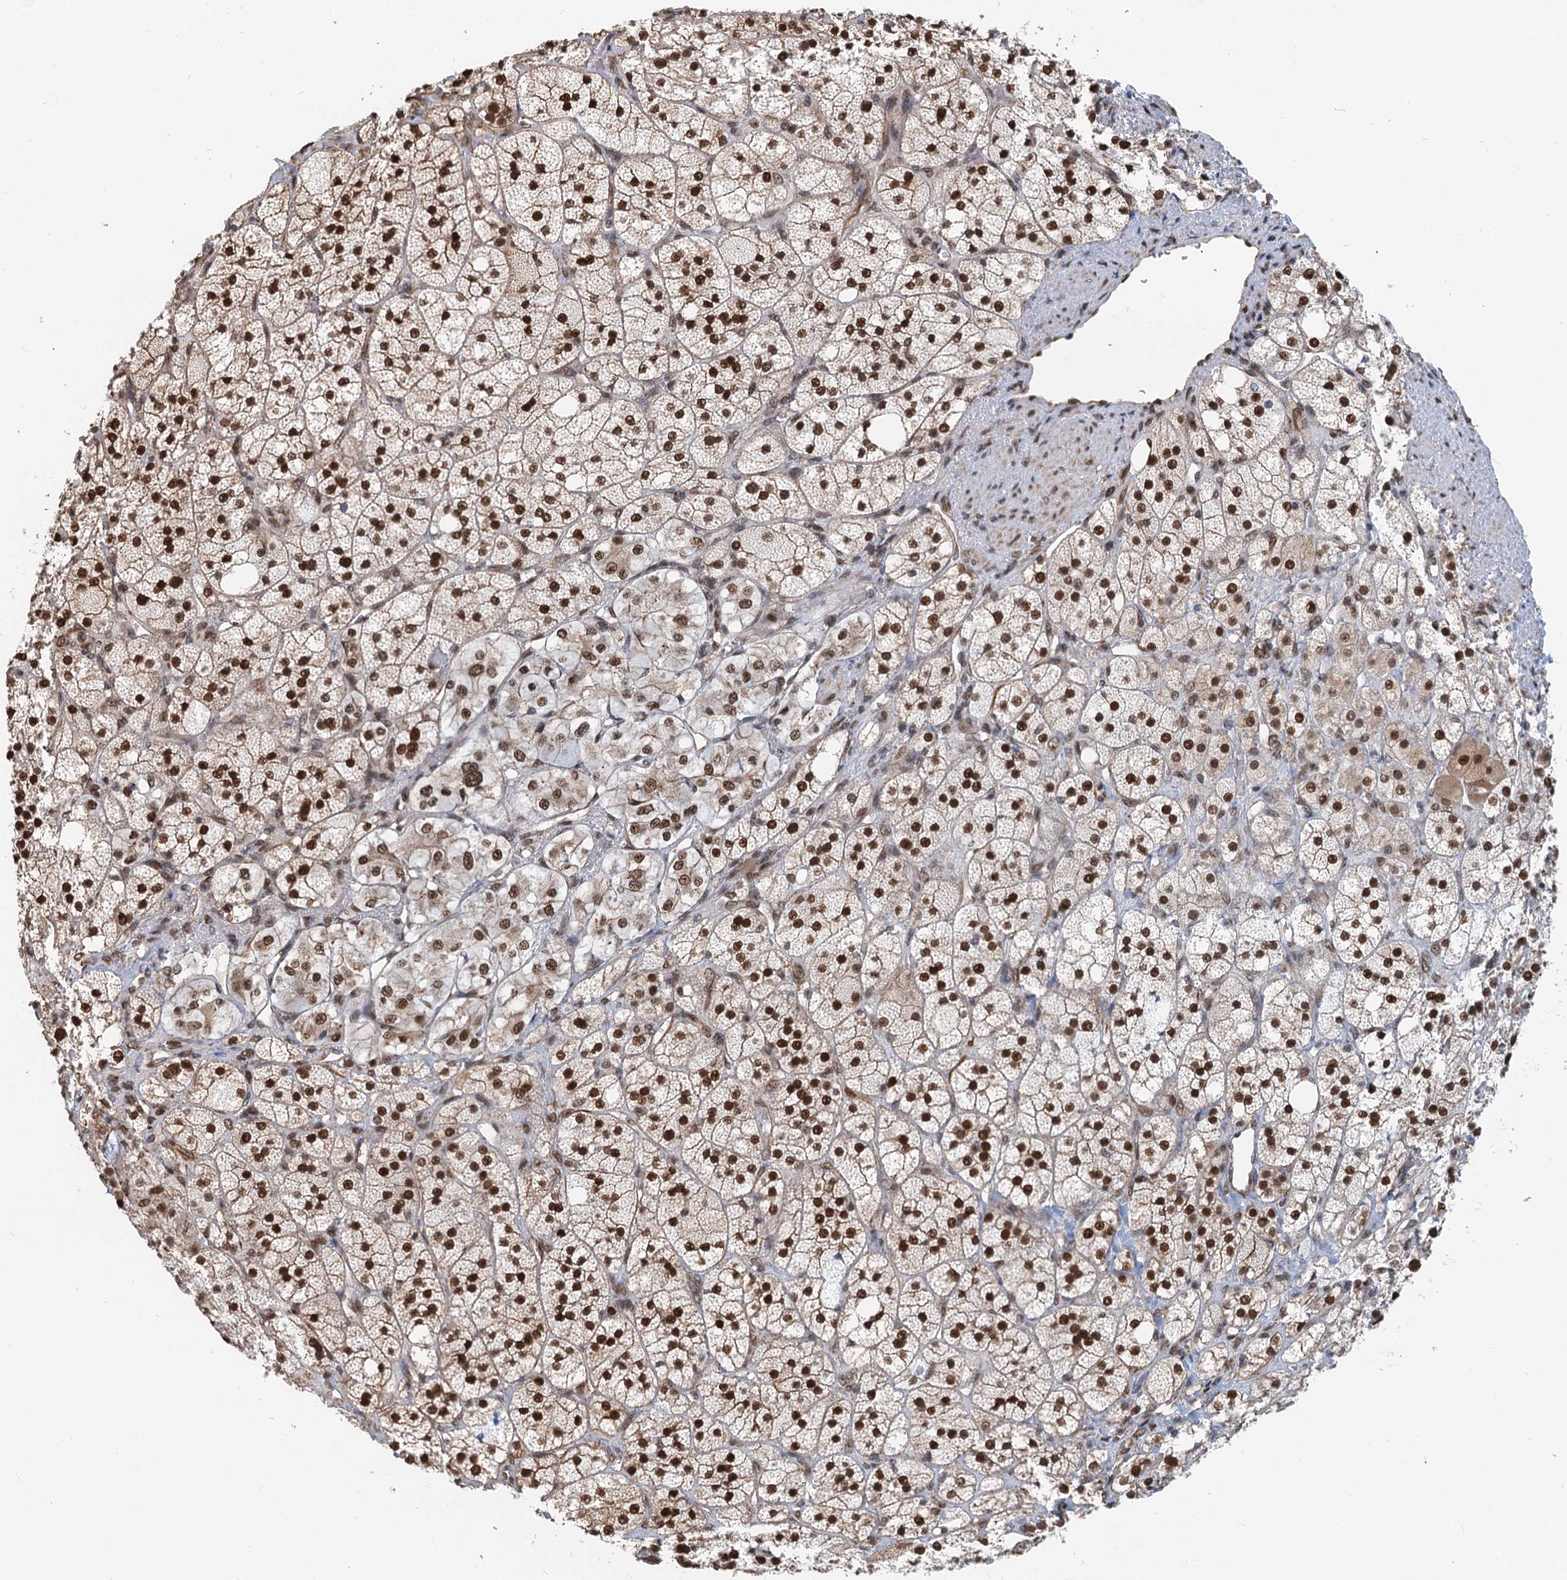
{"staining": {"intensity": "strong", "quantity": ">75%", "location": "nuclear"}, "tissue": "adrenal gland", "cell_type": "Glandular cells", "image_type": "normal", "snomed": [{"axis": "morphology", "description": "Normal tissue, NOS"}, {"axis": "topography", "description": "Adrenal gland"}], "caption": "A brown stain shows strong nuclear staining of a protein in glandular cells of benign human adrenal gland. The staining is performed using DAB brown chromogen to label protein expression. The nuclei are counter-stained blue using hematoxylin.", "gene": "CFDP1", "patient": {"sex": "male", "age": 61}}